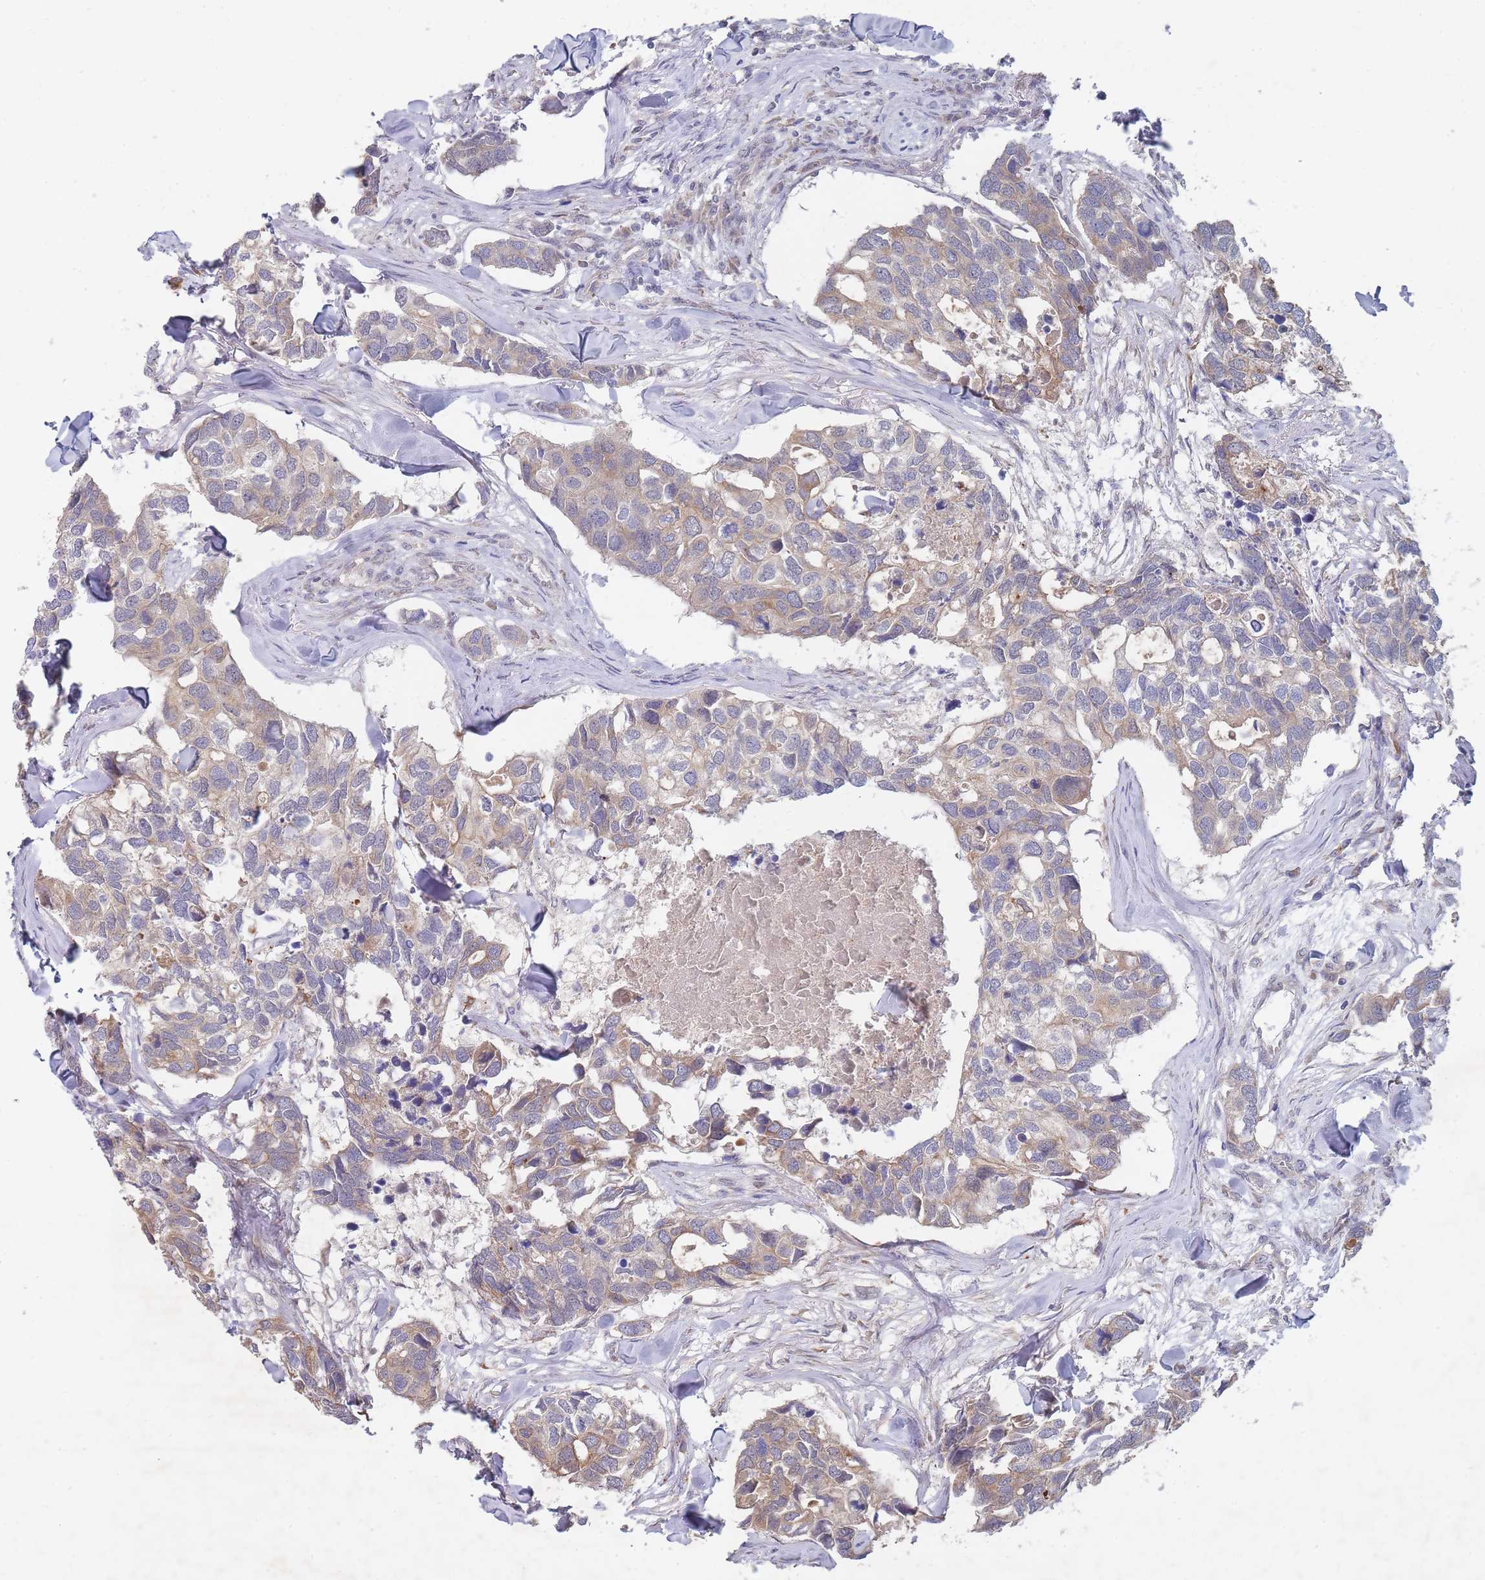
{"staining": {"intensity": "weak", "quantity": "<25%", "location": "cytoplasmic/membranous"}, "tissue": "breast cancer", "cell_type": "Tumor cells", "image_type": "cancer", "snomed": [{"axis": "morphology", "description": "Duct carcinoma"}, {"axis": "topography", "description": "Breast"}], "caption": "This image is of breast cancer (invasive ductal carcinoma) stained with immunohistochemistry to label a protein in brown with the nuclei are counter-stained blue. There is no staining in tumor cells. (DAB IHC with hematoxylin counter stain).", "gene": "SLC35F5", "patient": {"sex": "female", "age": 83}}